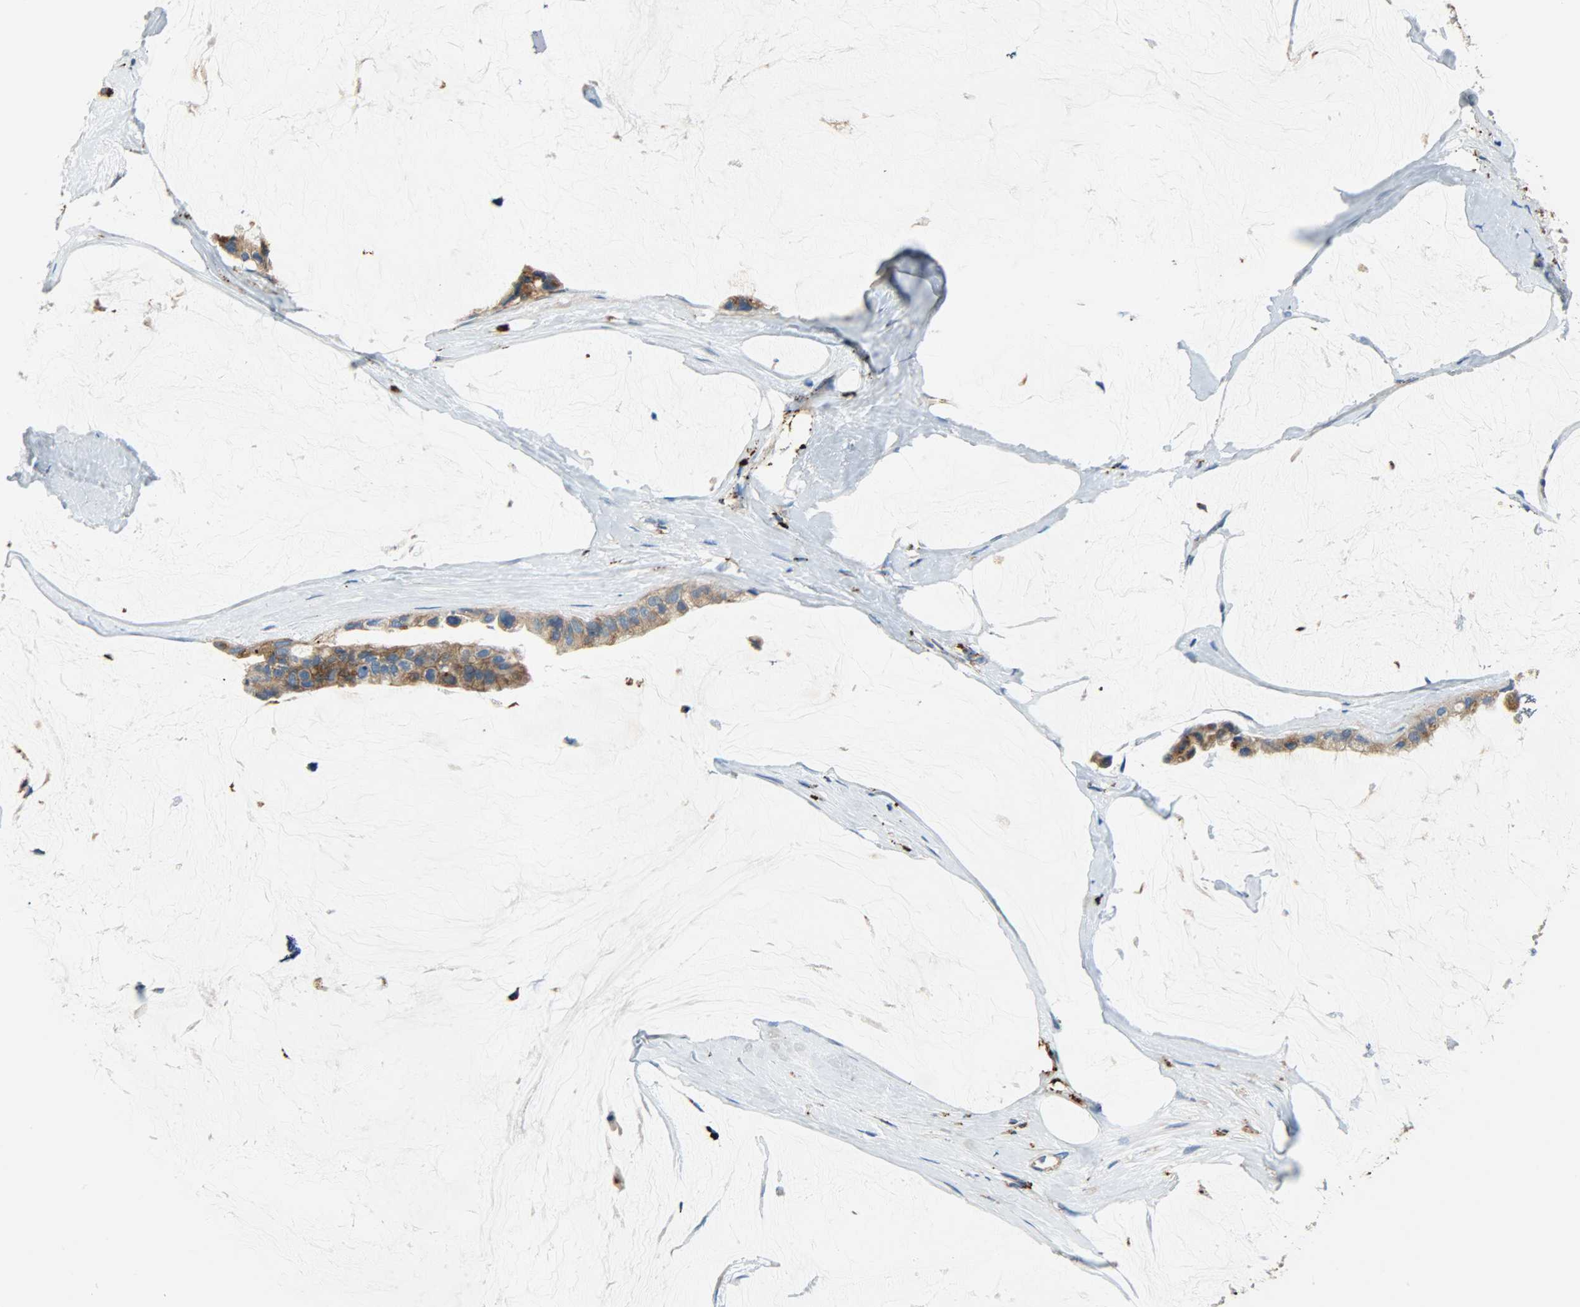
{"staining": {"intensity": "moderate", "quantity": ">75%", "location": "cytoplasmic/membranous"}, "tissue": "ovarian cancer", "cell_type": "Tumor cells", "image_type": "cancer", "snomed": [{"axis": "morphology", "description": "Cystadenocarcinoma, mucinous, NOS"}, {"axis": "topography", "description": "Ovary"}], "caption": "Brown immunohistochemical staining in ovarian mucinous cystadenocarcinoma reveals moderate cytoplasmic/membranous staining in about >75% of tumor cells.", "gene": "ASAH1", "patient": {"sex": "female", "age": 39}}